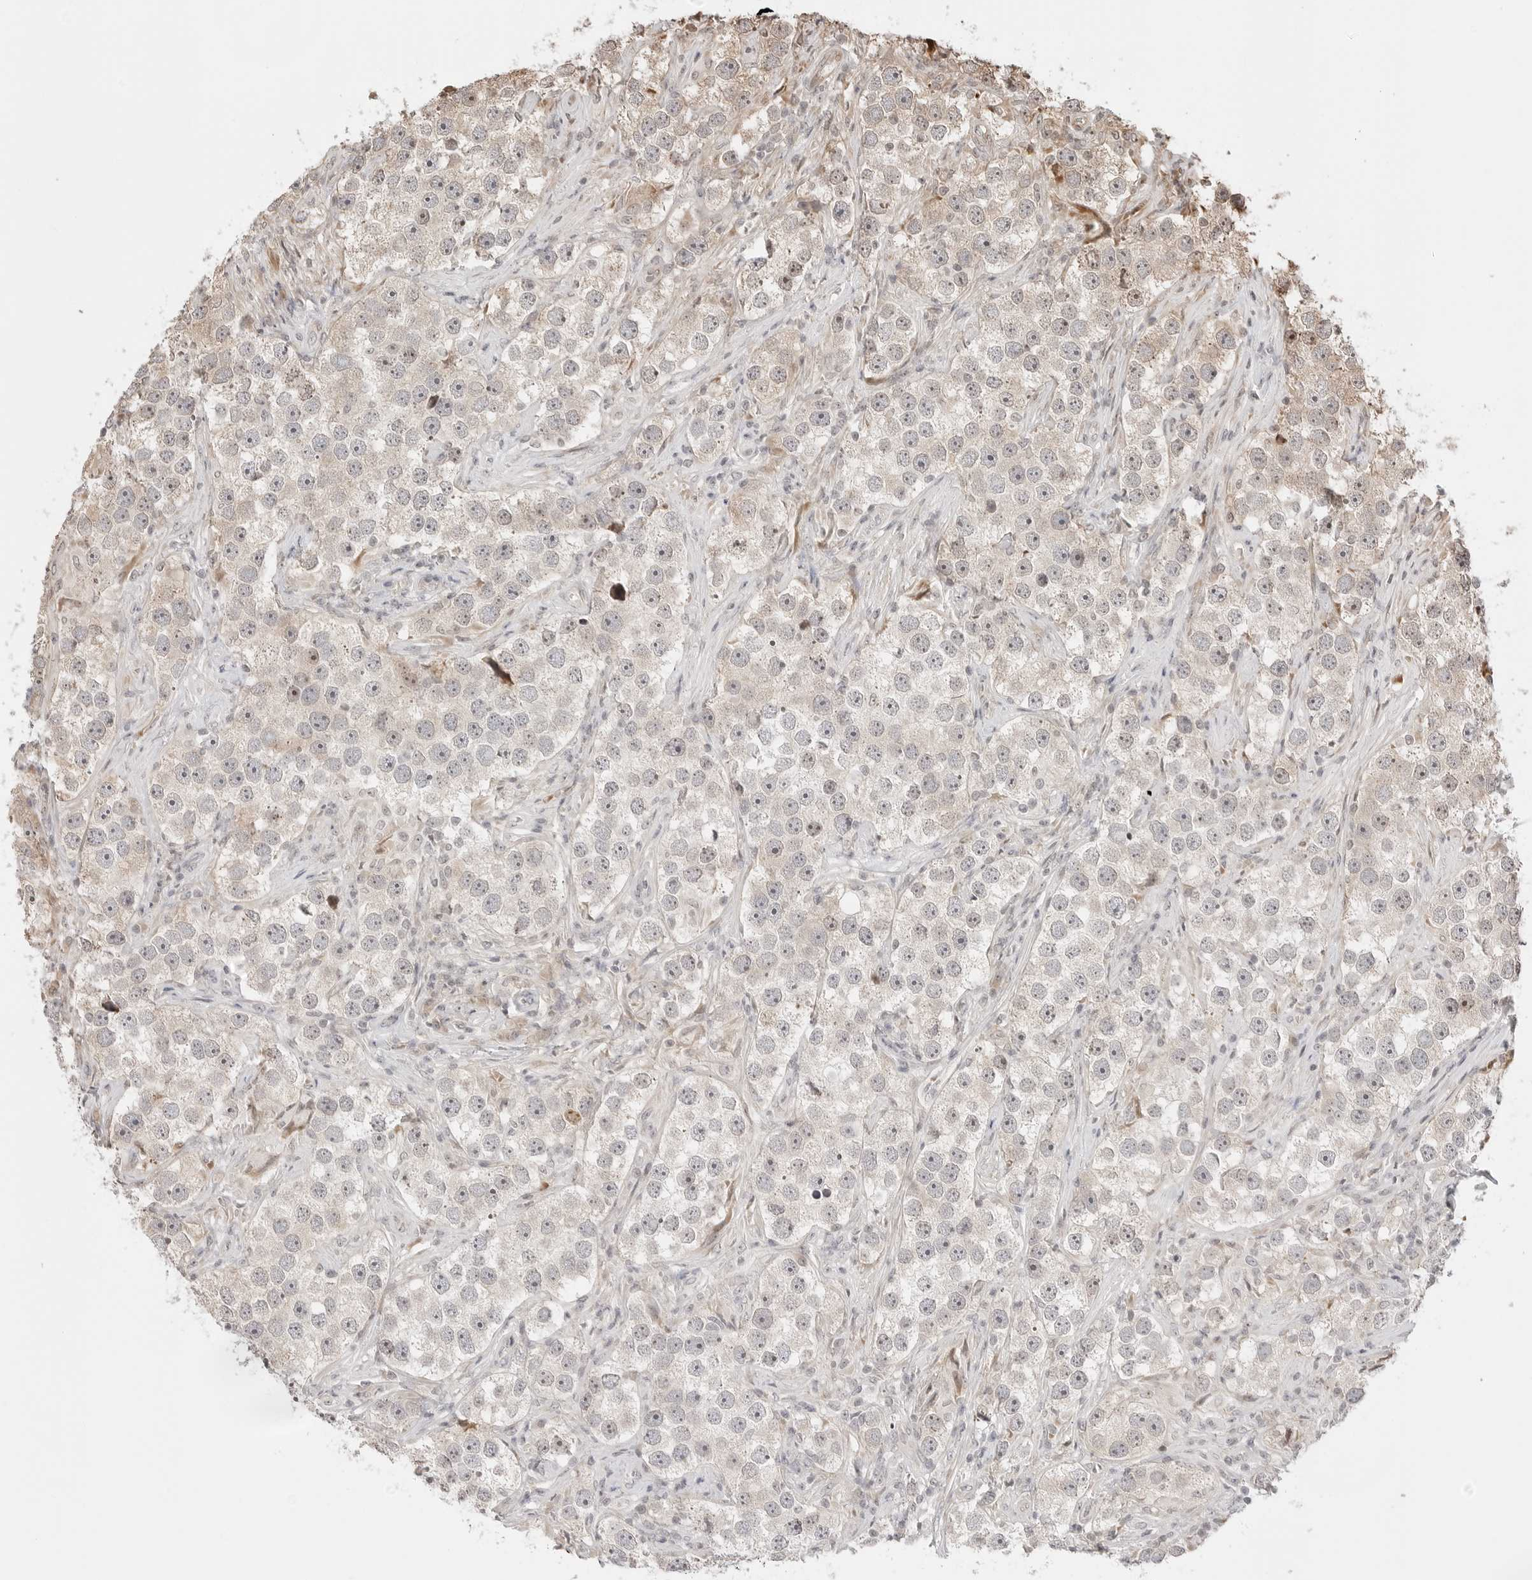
{"staining": {"intensity": "negative", "quantity": "none", "location": "none"}, "tissue": "testis cancer", "cell_type": "Tumor cells", "image_type": "cancer", "snomed": [{"axis": "morphology", "description": "Seminoma, NOS"}, {"axis": "topography", "description": "Testis"}], "caption": "A photomicrograph of human testis seminoma is negative for staining in tumor cells.", "gene": "FKBP14", "patient": {"sex": "male", "age": 49}}